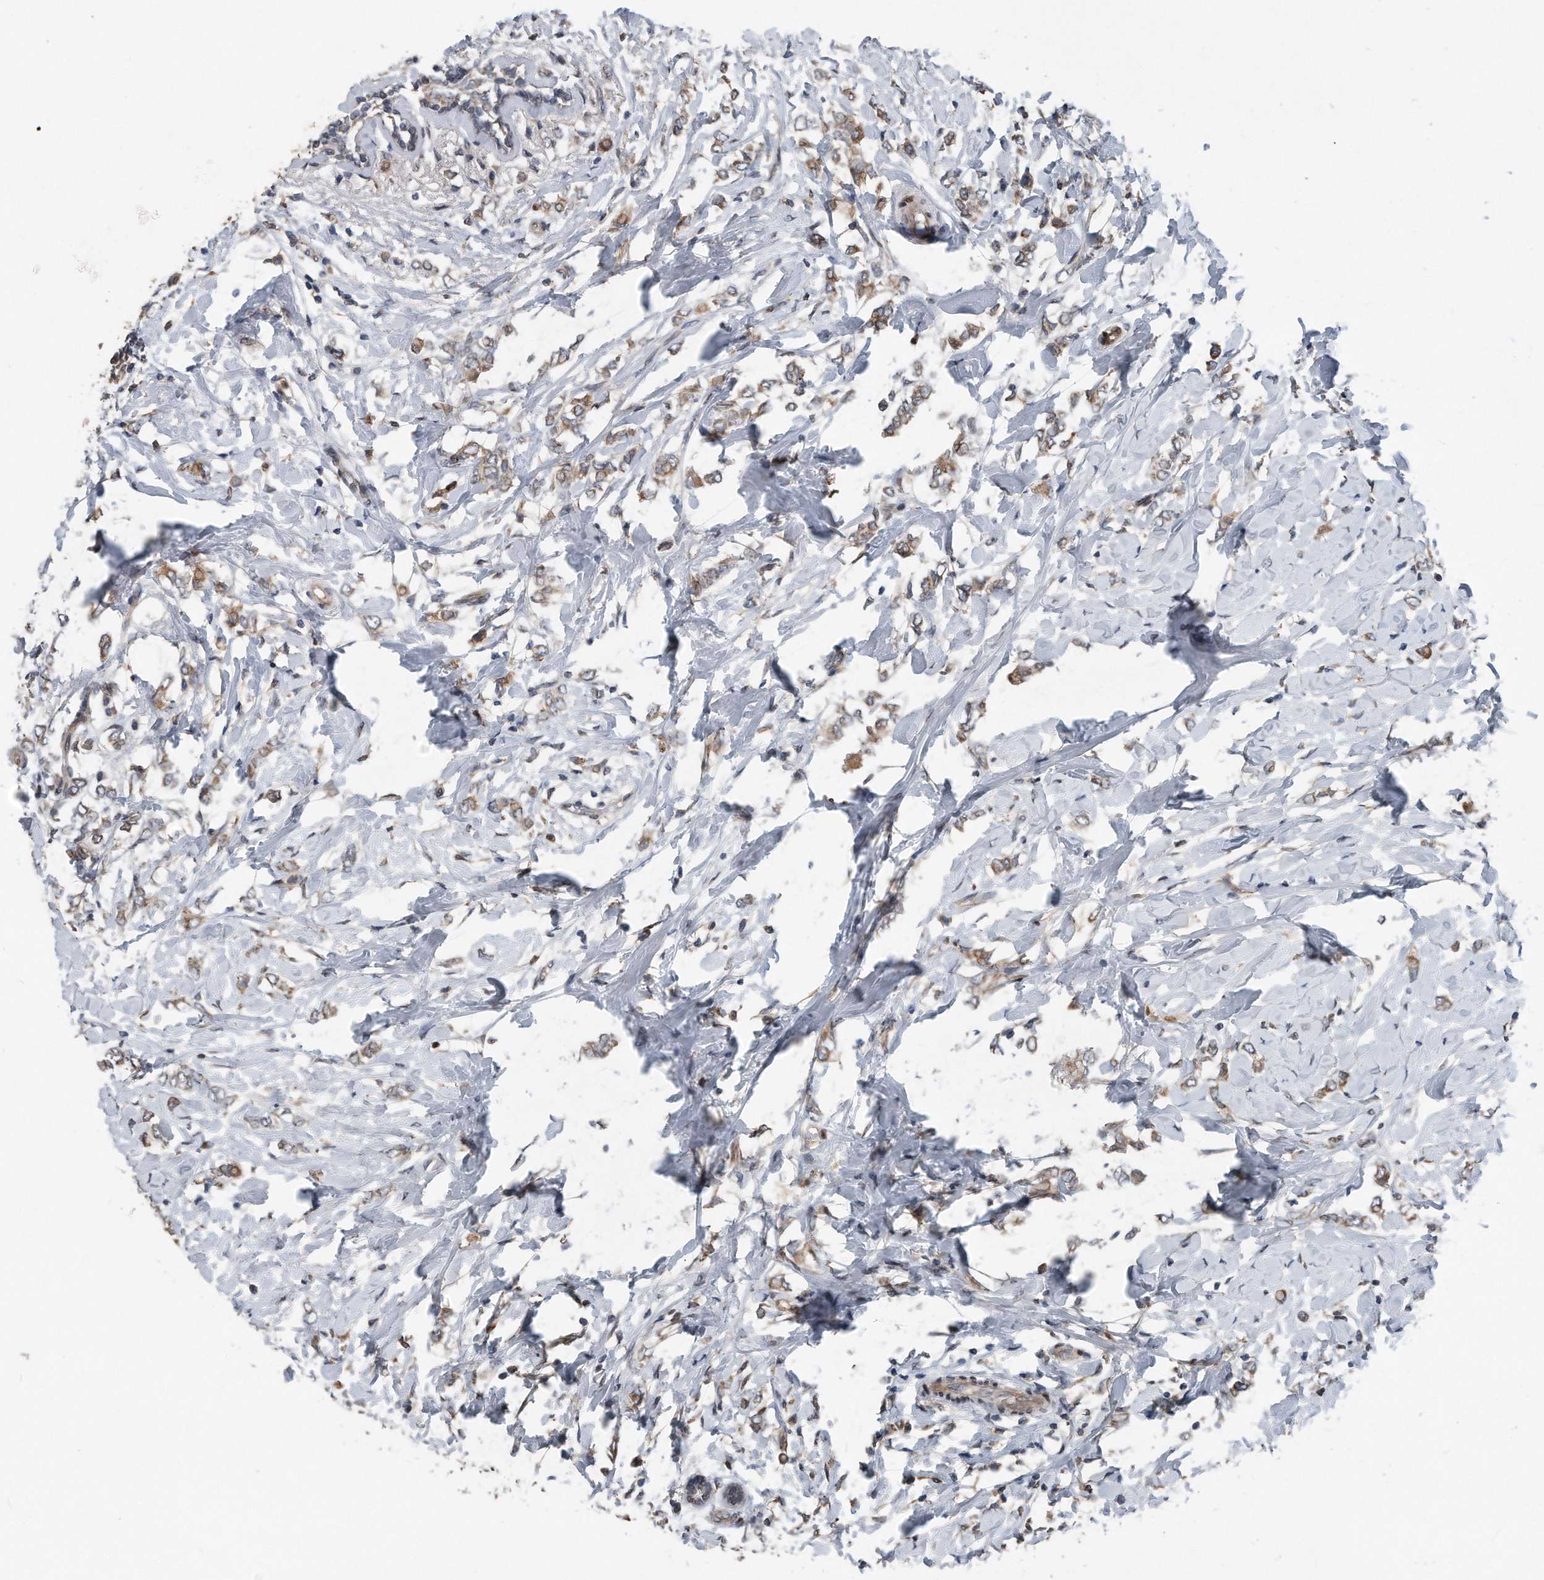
{"staining": {"intensity": "moderate", "quantity": ">75%", "location": "cytoplasmic/membranous"}, "tissue": "breast cancer", "cell_type": "Tumor cells", "image_type": "cancer", "snomed": [{"axis": "morphology", "description": "Normal tissue, NOS"}, {"axis": "morphology", "description": "Lobular carcinoma"}, {"axis": "topography", "description": "Breast"}], "caption": "Breast lobular carcinoma tissue exhibits moderate cytoplasmic/membranous staining in about >75% of tumor cells, visualized by immunohistochemistry. The protein is stained brown, and the nuclei are stained in blue (DAB (3,3'-diaminobenzidine) IHC with brightfield microscopy, high magnification).", "gene": "DST", "patient": {"sex": "female", "age": 47}}